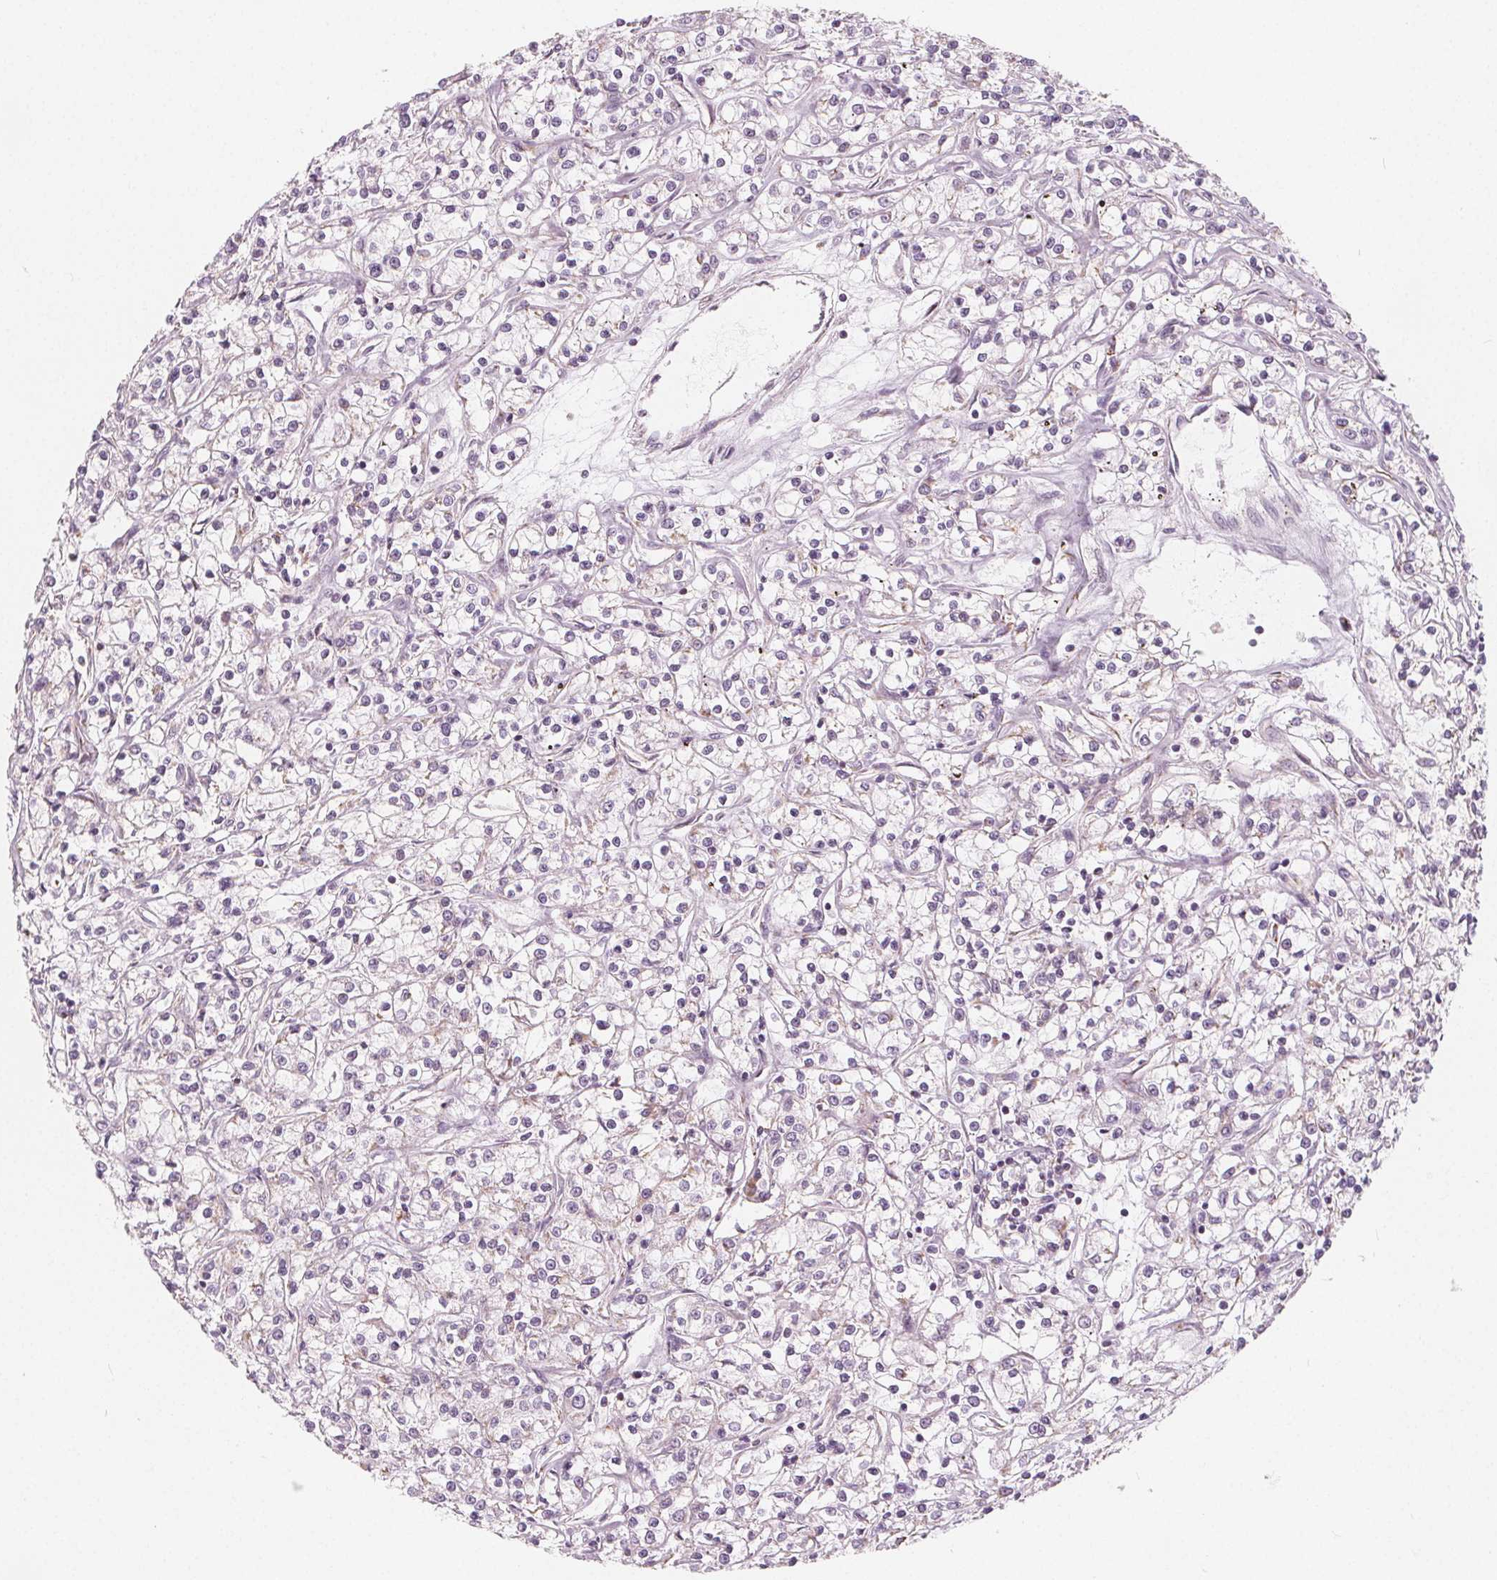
{"staining": {"intensity": "negative", "quantity": "none", "location": "none"}, "tissue": "renal cancer", "cell_type": "Tumor cells", "image_type": "cancer", "snomed": [{"axis": "morphology", "description": "Adenocarcinoma, NOS"}, {"axis": "topography", "description": "Kidney"}], "caption": "The immunohistochemistry histopathology image has no significant expression in tumor cells of adenocarcinoma (renal) tissue.", "gene": "NUP210L", "patient": {"sex": "female", "age": 59}}